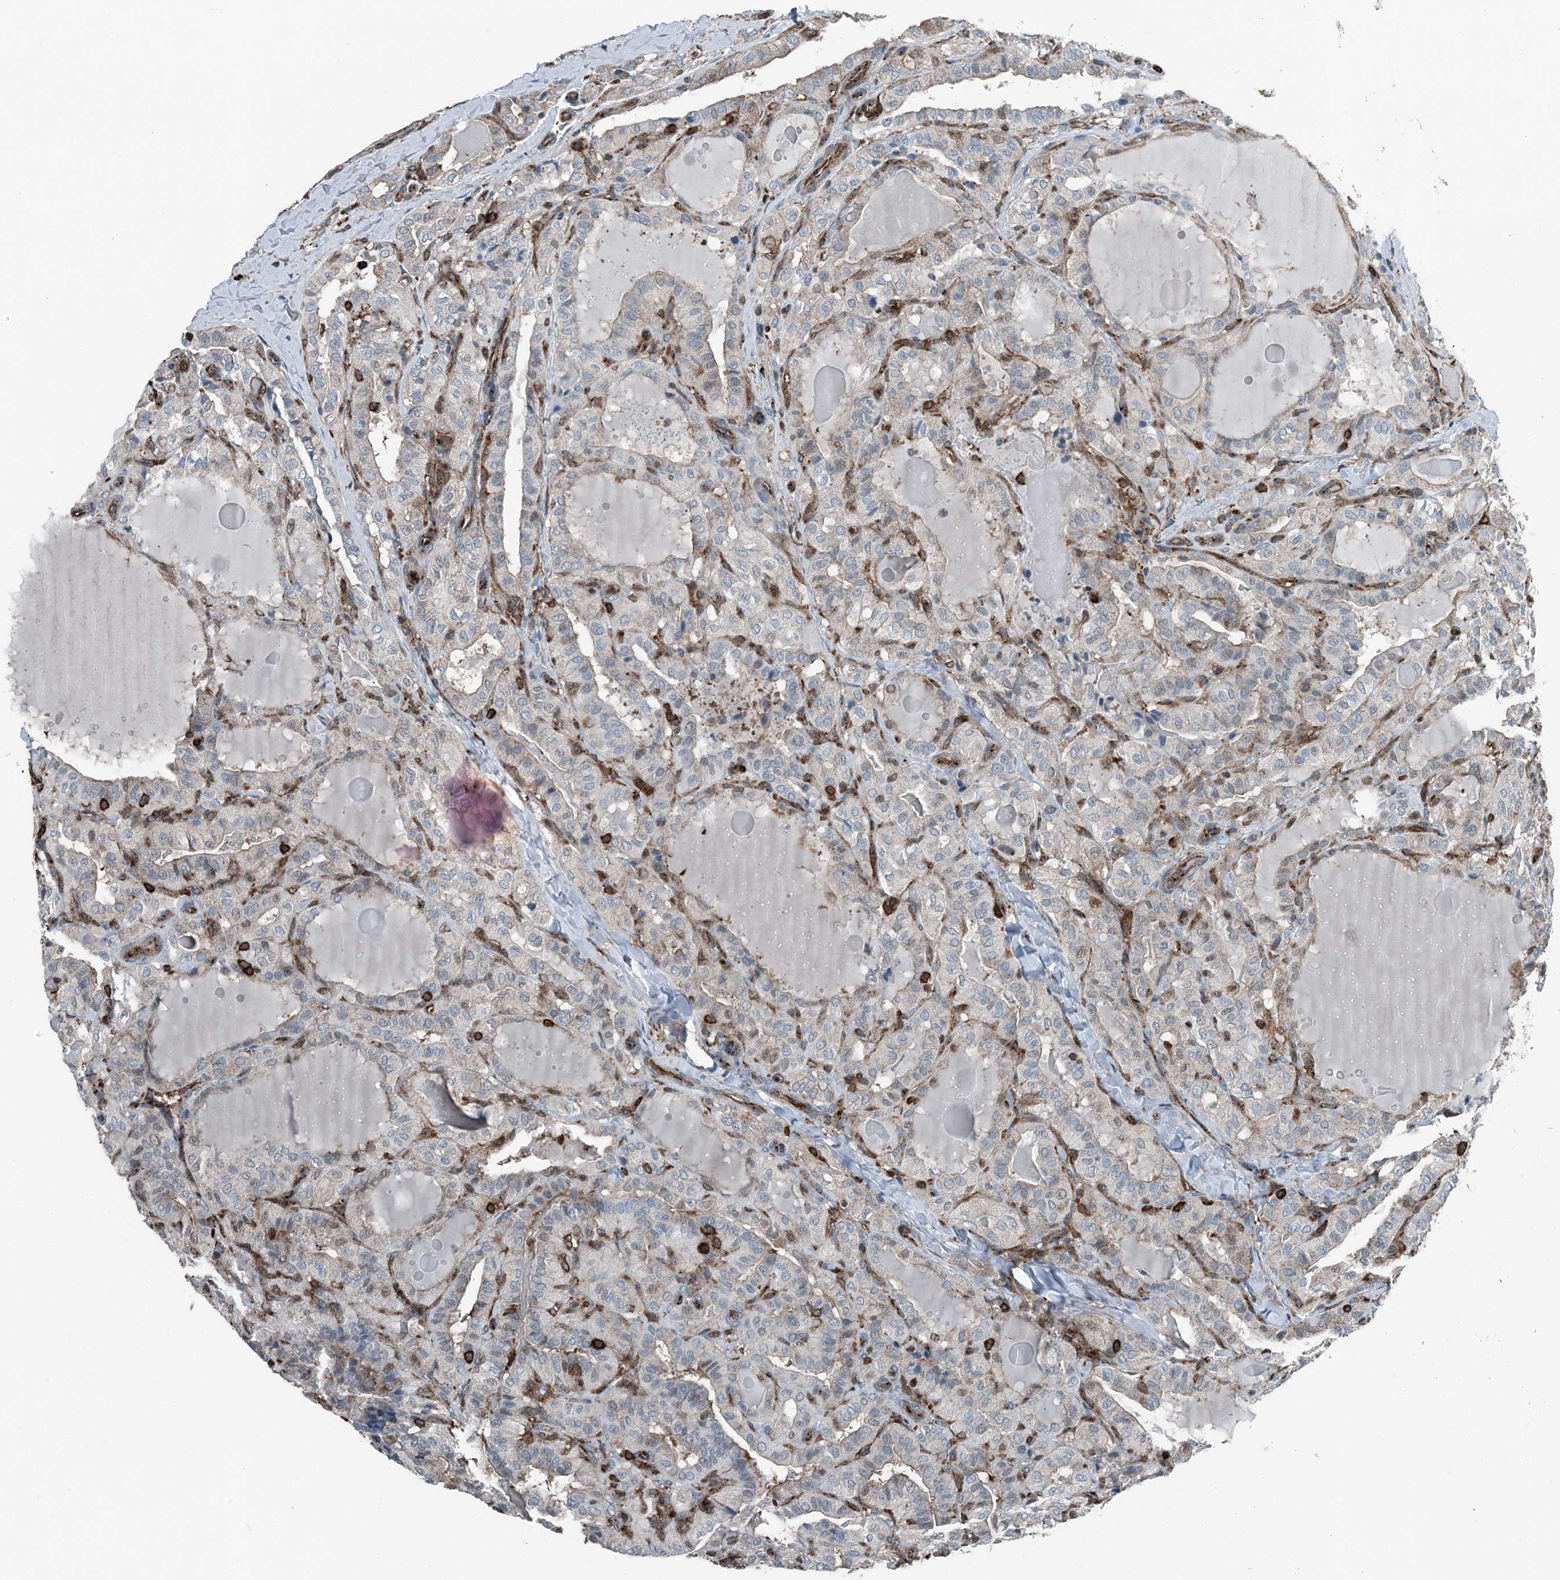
{"staining": {"intensity": "negative", "quantity": "none", "location": "none"}, "tissue": "thyroid cancer", "cell_type": "Tumor cells", "image_type": "cancer", "snomed": [{"axis": "morphology", "description": "Papillary adenocarcinoma, NOS"}, {"axis": "topography", "description": "Thyroid gland"}], "caption": "Tumor cells are negative for brown protein staining in thyroid cancer.", "gene": "CFL1", "patient": {"sex": "male", "age": 77}}